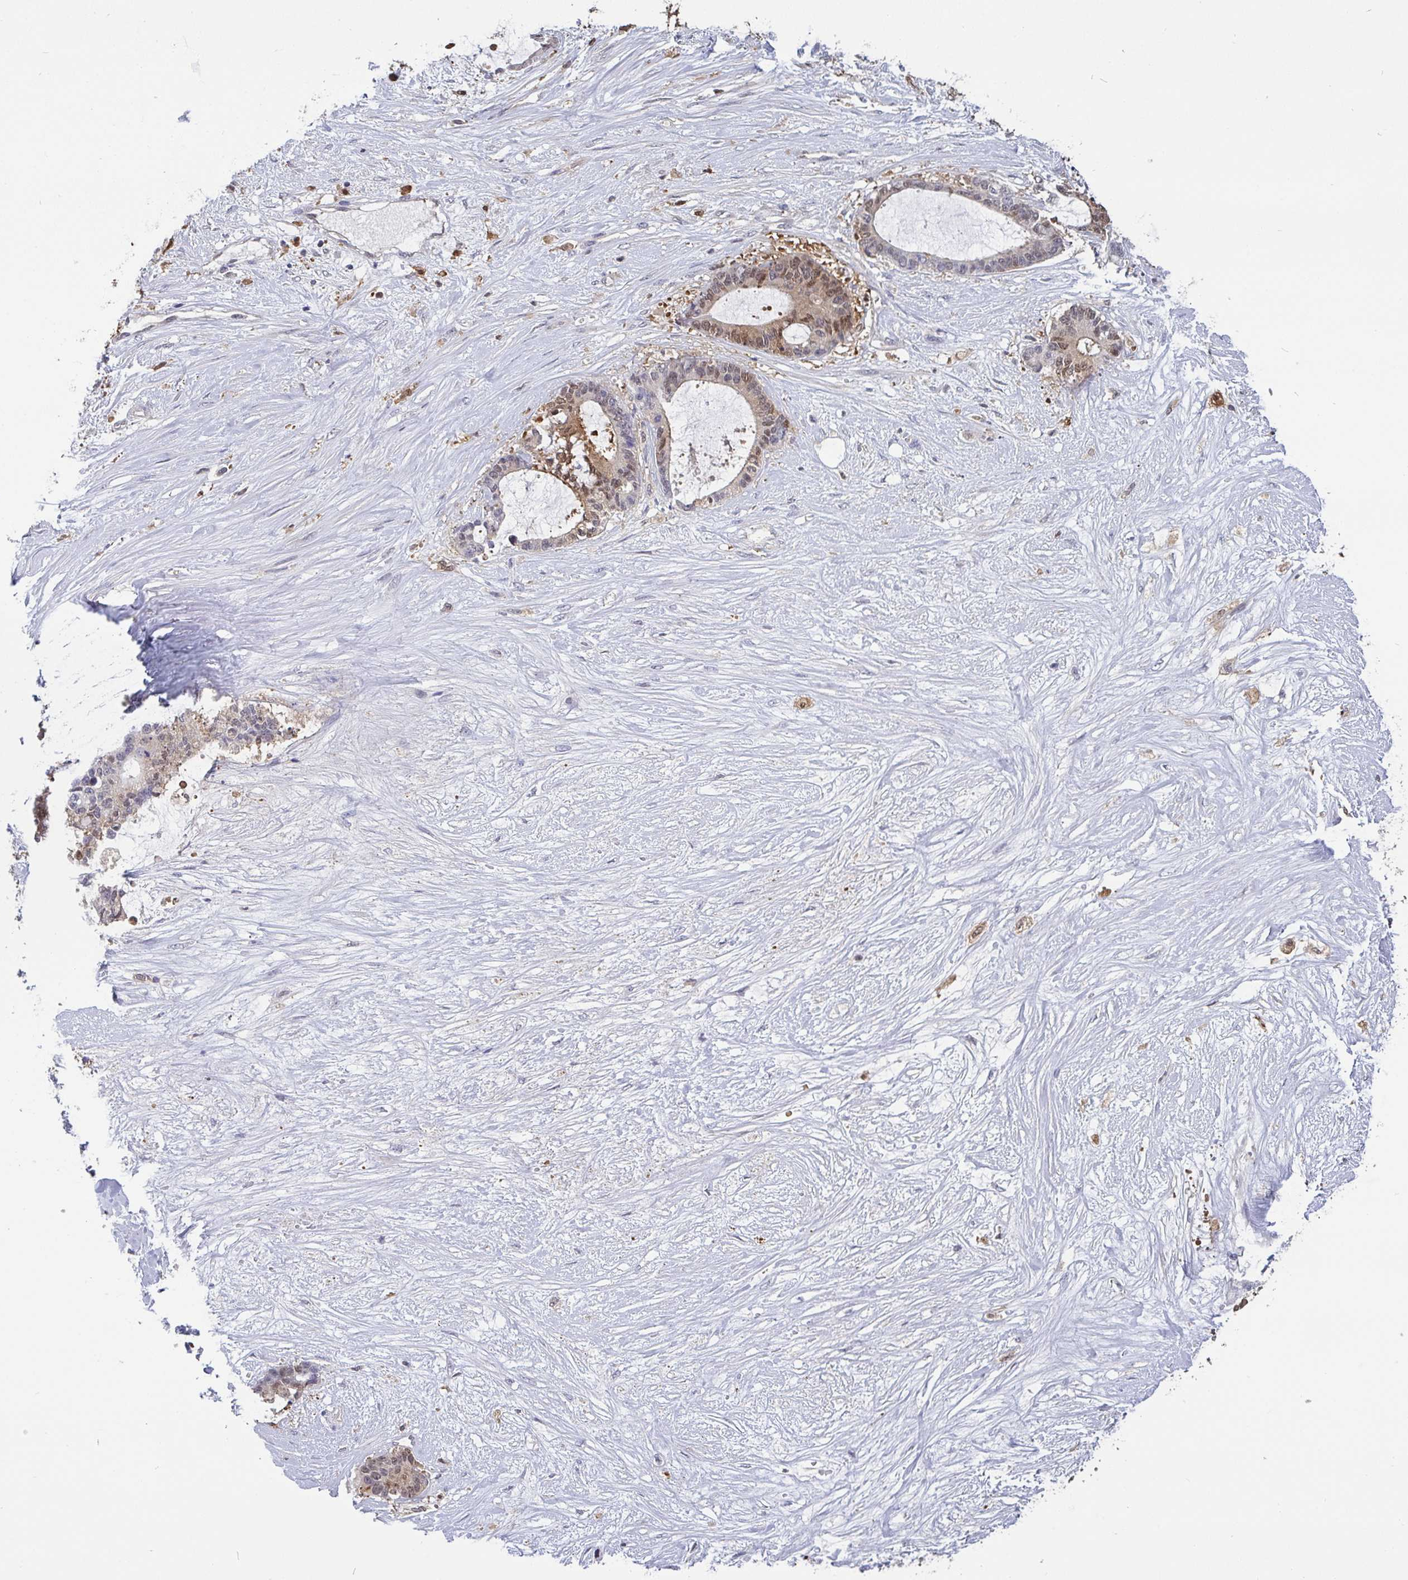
{"staining": {"intensity": "weak", "quantity": "25%-75%", "location": "nuclear"}, "tissue": "liver cancer", "cell_type": "Tumor cells", "image_type": "cancer", "snomed": [{"axis": "morphology", "description": "Normal tissue, NOS"}, {"axis": "morphology", "description": "Cholangiocarcinoma"}, {"axis": "topography", "description": "Liver"}, {"axis": "topography", "description": "Peripheral nerve tissue"}], "caption": "This is an image of immunohistochemistry staining of liver cancer, which shows weak positivity in the nuclear of tumor cells.", "gene": "IDH1", "patient": {"sex": "female", "age": 73}}